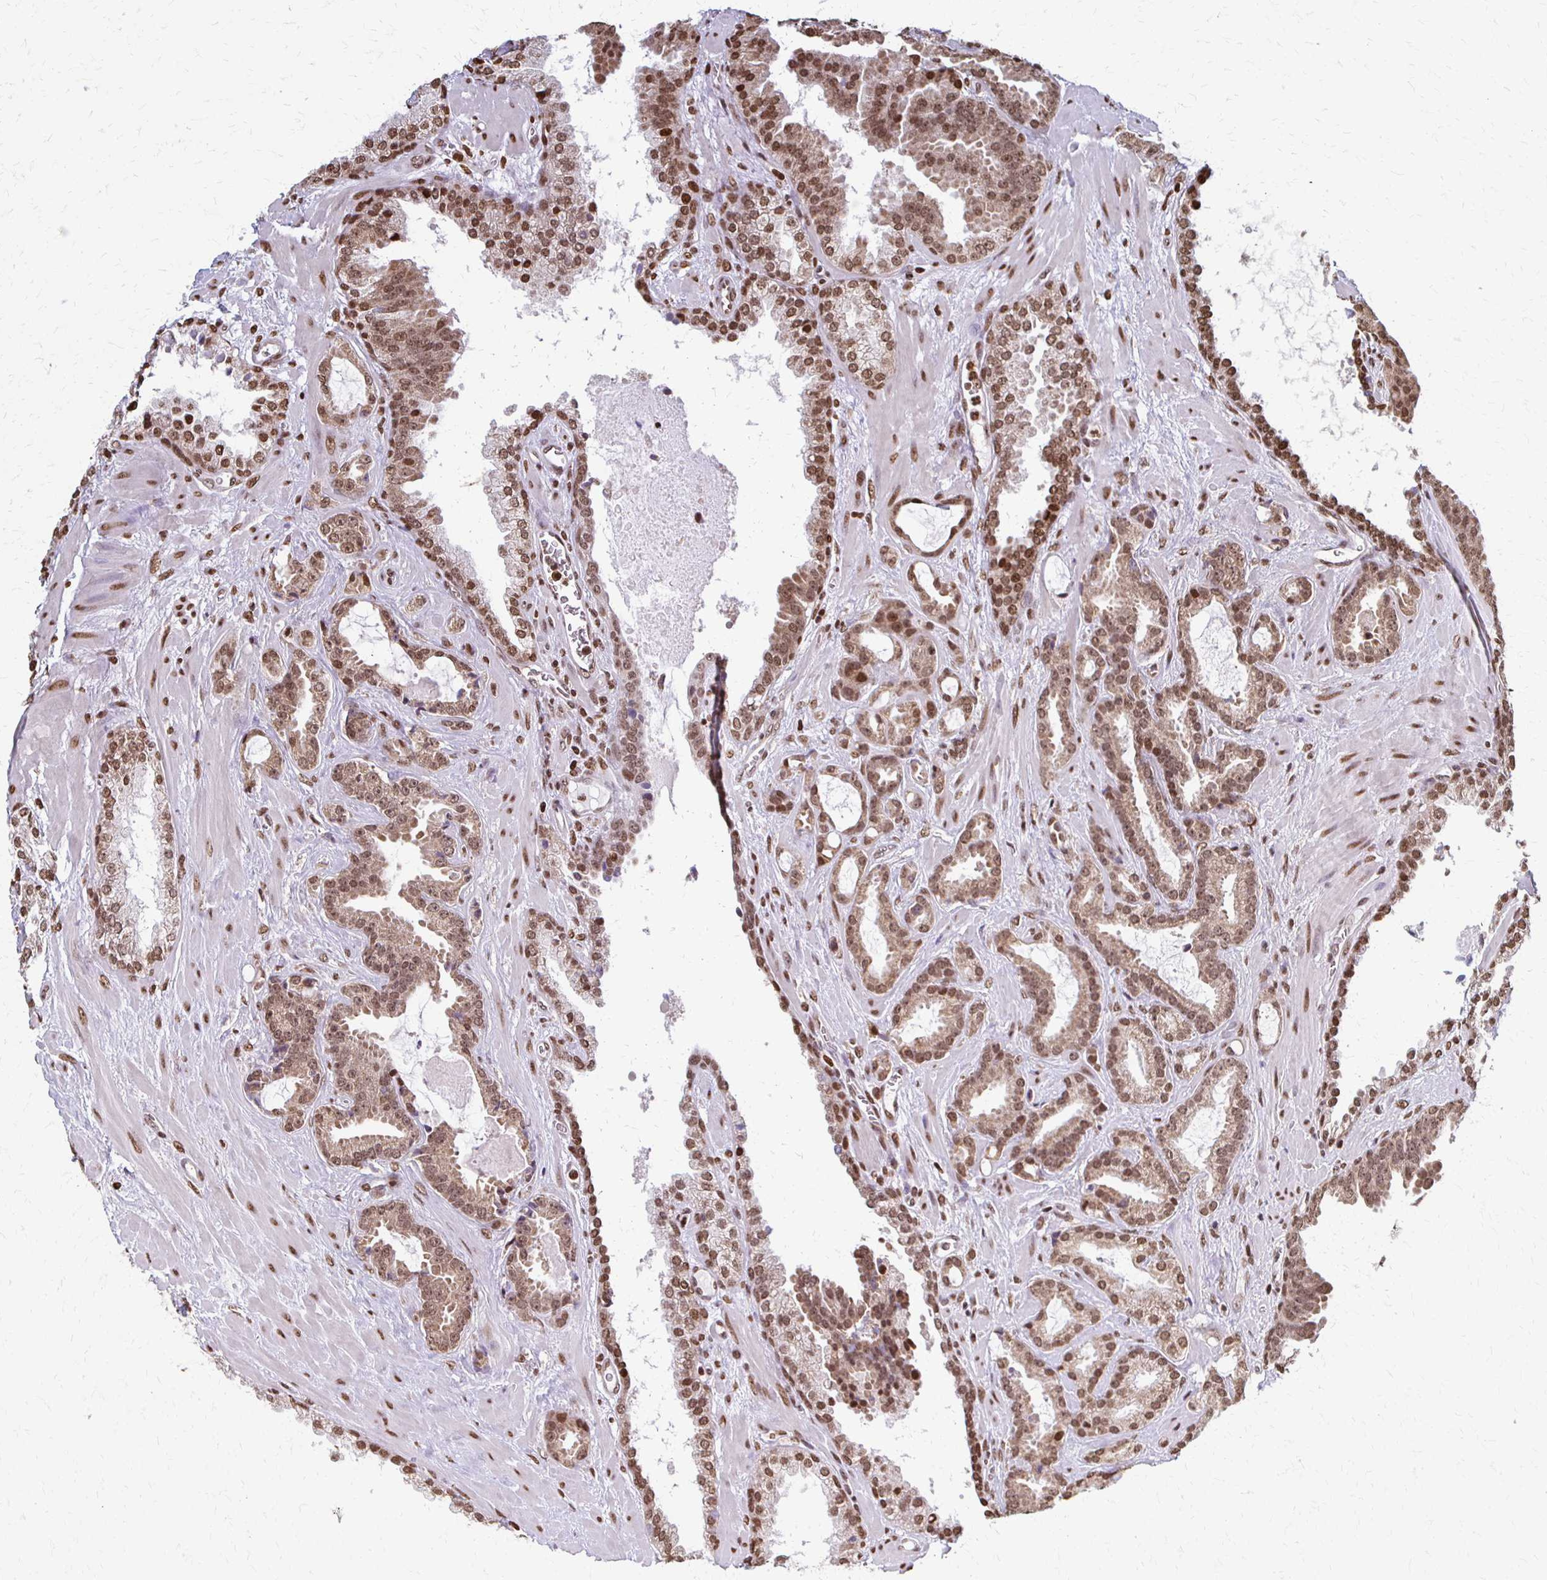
{"staining": {"intensity": "moderate", "quantity": ">75%", "location": "cytoplasmic/membranous,nuclear"}, "tissue": "prostate cancer", "cell_type": "Tumor cells", "image_type": "cancer", "snomed": [{"axis": "morphology", "description": "Adenocarcinoma, Low grade"}, {"axis": "topography", "description": "Prostate"}], "caption": "Prostate low-grade adenocarcinoma stained with a protein marker reveals moderate staining in tumor cells.", "gene": "HOXA9", "patient": {"sex": "male", "age": 62}}